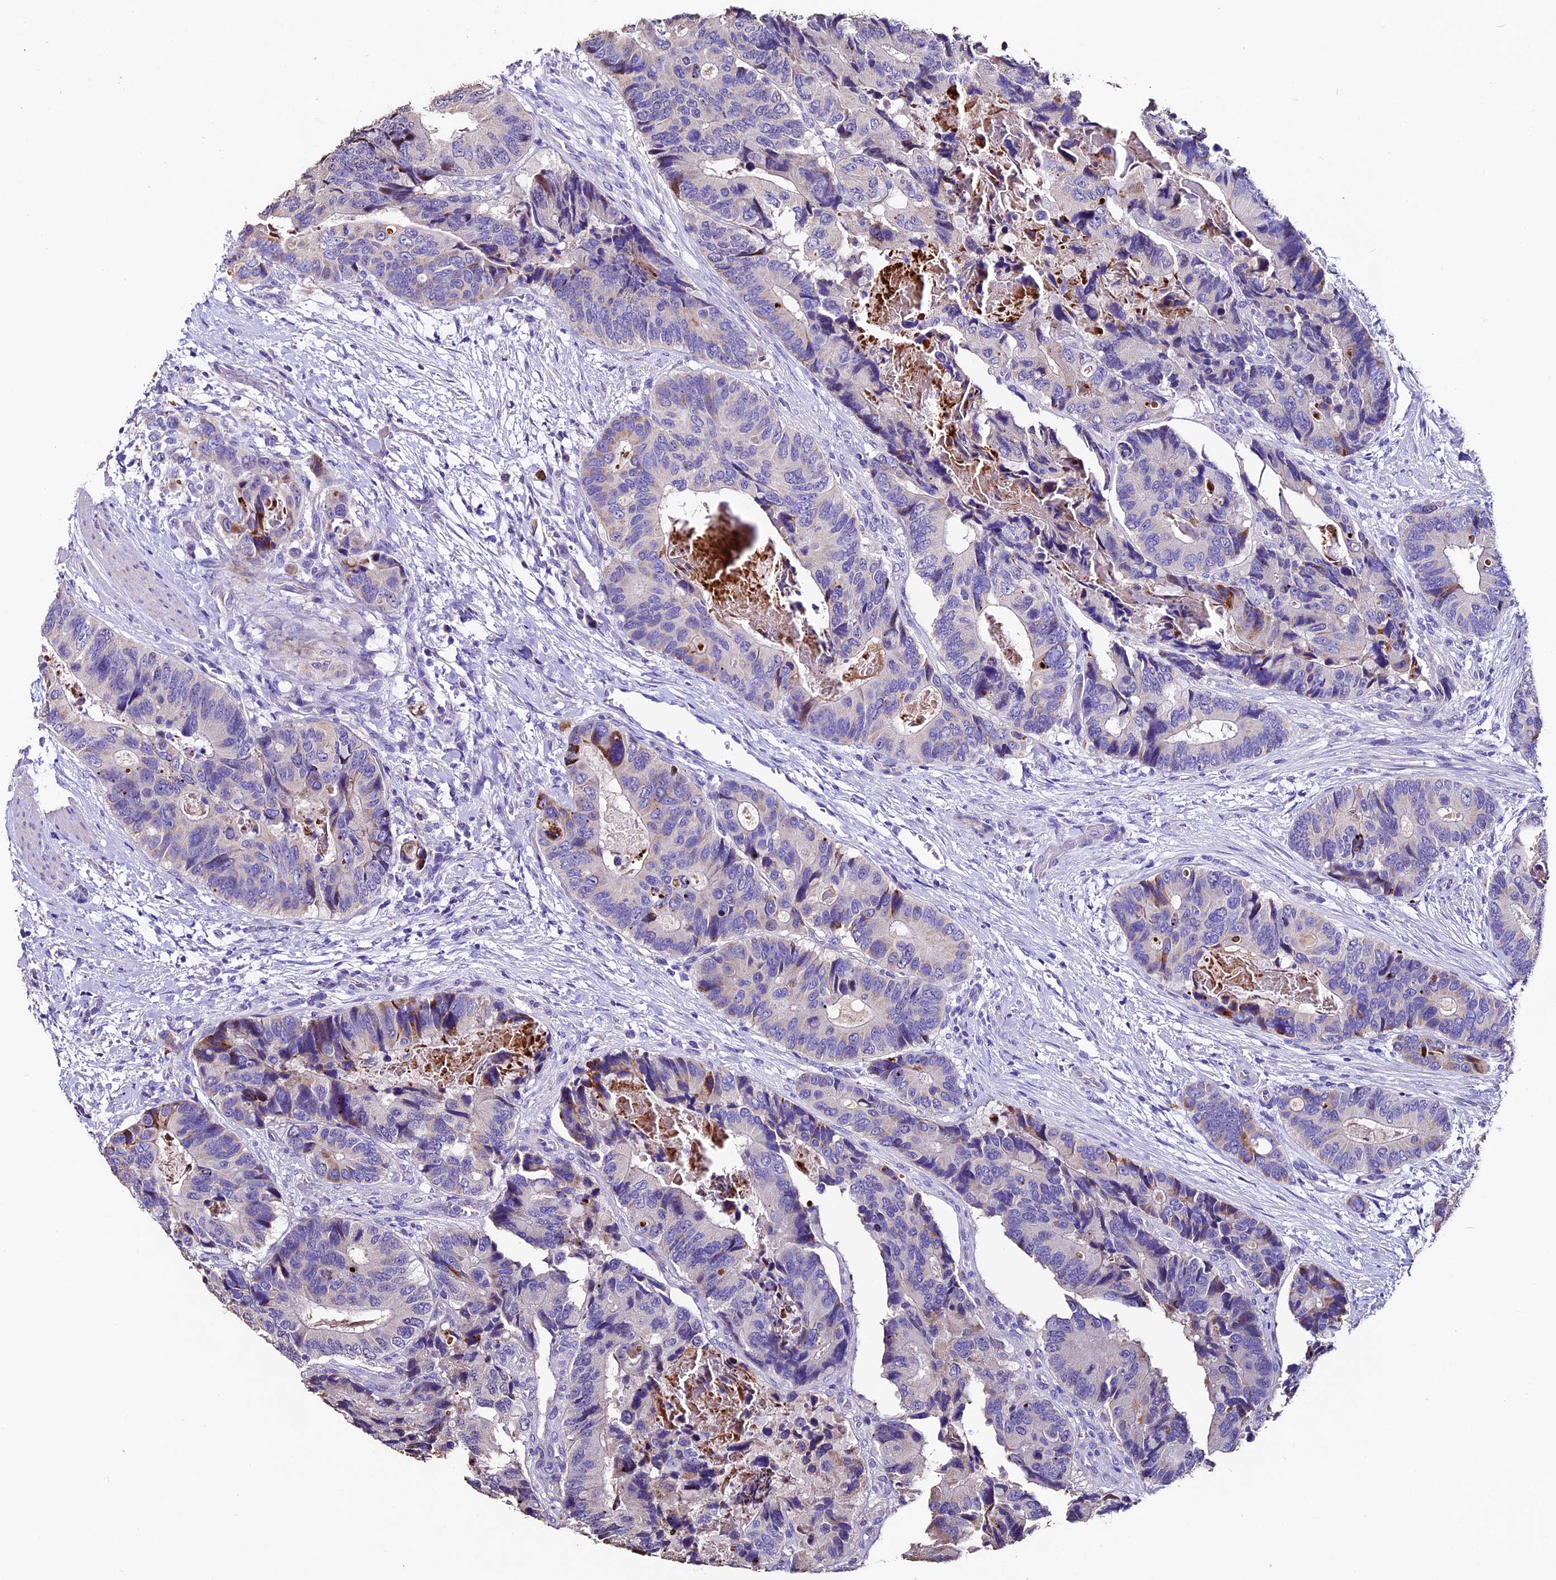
{"staining": {"intensity": "moderate", "quantity": "<25%", "location": "cytoplasmic/membranous"}, "tissue": "colorectal cancer", "cell_type": "Tumor cells", "image_type": "cancer", "snomed": [{"axis": "morphology", "description": "Adenocarcinoma, NOS"}, {"axis": "topography", "description": "Colon"}], "caption": "IHC (DAB) staining of colorectal adenocarcinoma demonstrates moderate cytoplasmic/membranous protein expression in about <25% of tumor cells.", "gene": "FBXW9", "patient": {"sex": "male", "age": 84}}